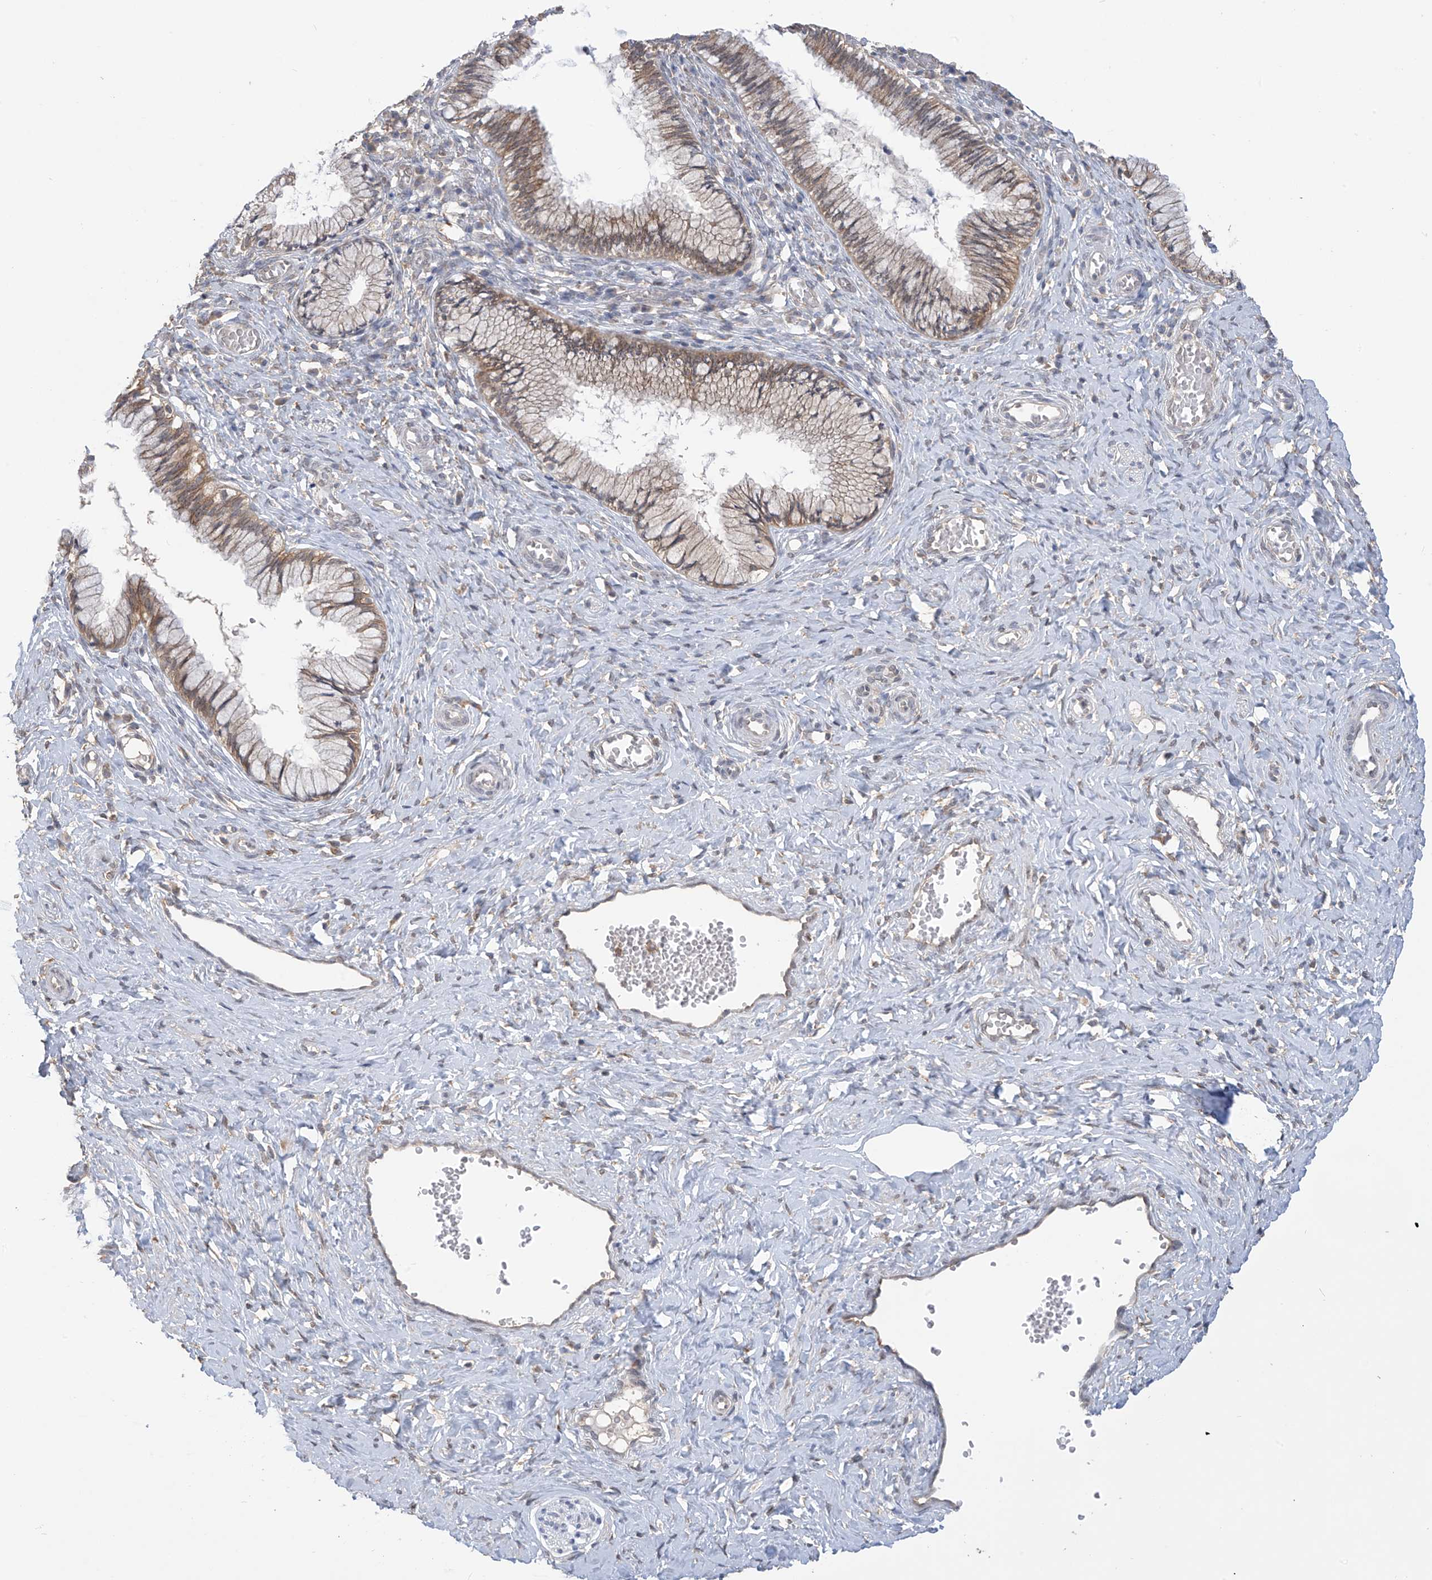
{"staining": {"intensity": "moderate", "quantity": ">75%", "location": "cytoplasmic/membranous,nuclear"}, "tissue": "cervix", "cell_type": "Glandular cells", "image_type": "normal", "snomed": [{"axis": "morphology", "description": "Normal tissue, NOS"}, {"axis": "topography", "description": "Cervix"}], "caption": "Moderate cytoplasmic/membranous,nuclear positivity for a protein is seen in about >75% of glandular cells of normal cervix using immunohistochemistry (IHC).", "gene": "KIAA1522", "patient": {"sex": "female", "age": 27}}